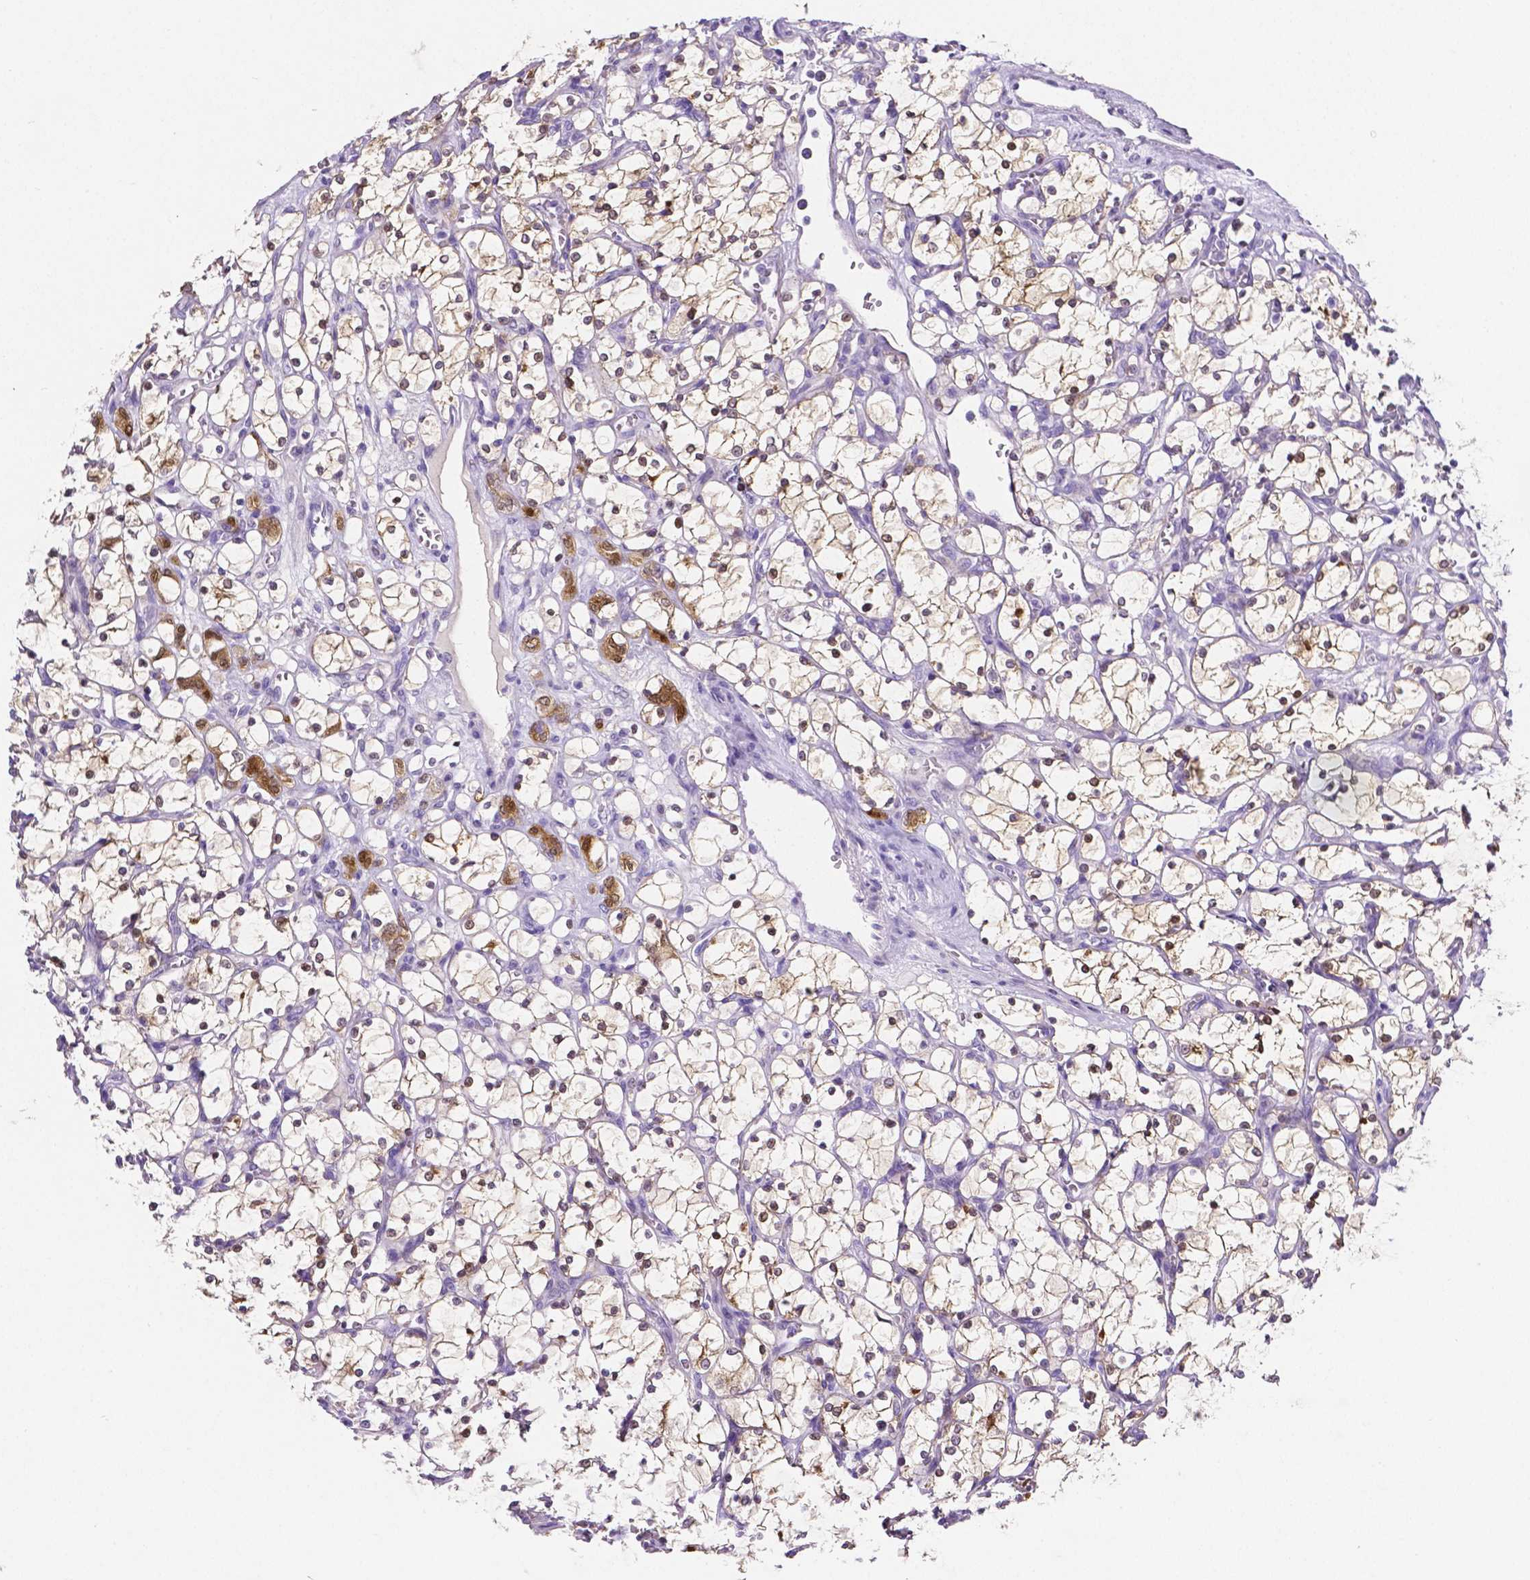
{"staining": {"intensity": "moderate", "quantity": "<25%", "location": "cytoplasmic/membranous,nuclear"}, "tissue": "renal cancer", "cell_type": "Tumor cells", "image_type": "cancer", "snomed": [{"axis": "morphology", "description": "Adenocarcinoma, NOS"}, {"axis": "topography", "description": "Kidney"}], "caption": "Brown immunohistochemical staining in human adenocarcinoma (renal) shows moderate cytoplasmic/membranous and nuclear staining in about <25% of tumor cells.", "gene": "SLC22A2", "patient": {"sex": "female", "age": 69}}